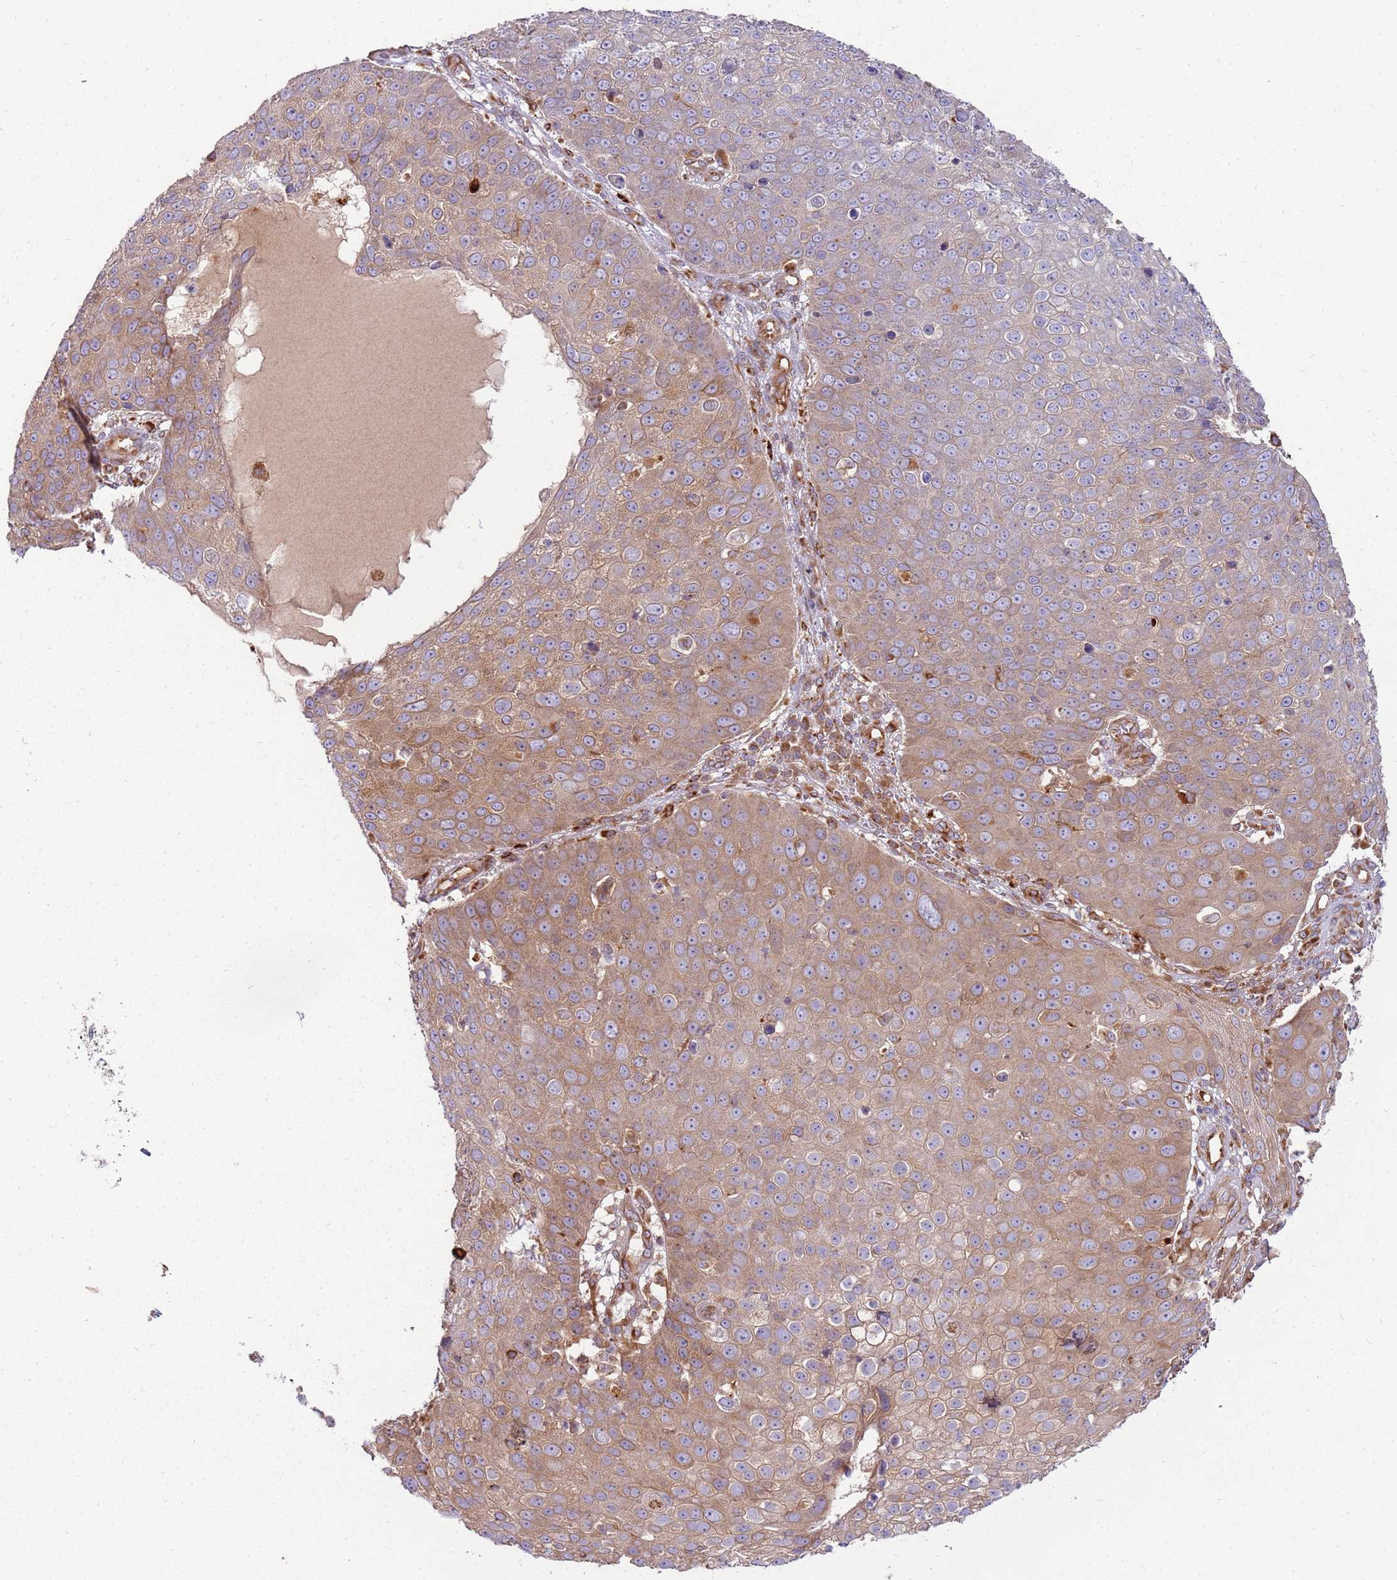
{"staining": {"intensity": "weak", "quantity": "25%-75%", "location": "cytoplasmic/membranous"}, "tissue": "skin cancer", "cell_type": "Tumor cells", "image_type": "cancer", "snomed": [{"axis": "morphology", "description": "Squamous cell carcinoma, NOS"}, {"axis": "topography", "description": "Skin"}], "caption": "IHC image of neoplastic tissue: human squamous cell carcinoma (skin) stained using IHC shows low levels of weak protein expression localized specifically in the cytoplasmic/membranous of tumor cells, appearing as a cytoplasmic/membranous brown color.", "gene": "EMC1", "patient": {"sex": "male", "age": 71}}